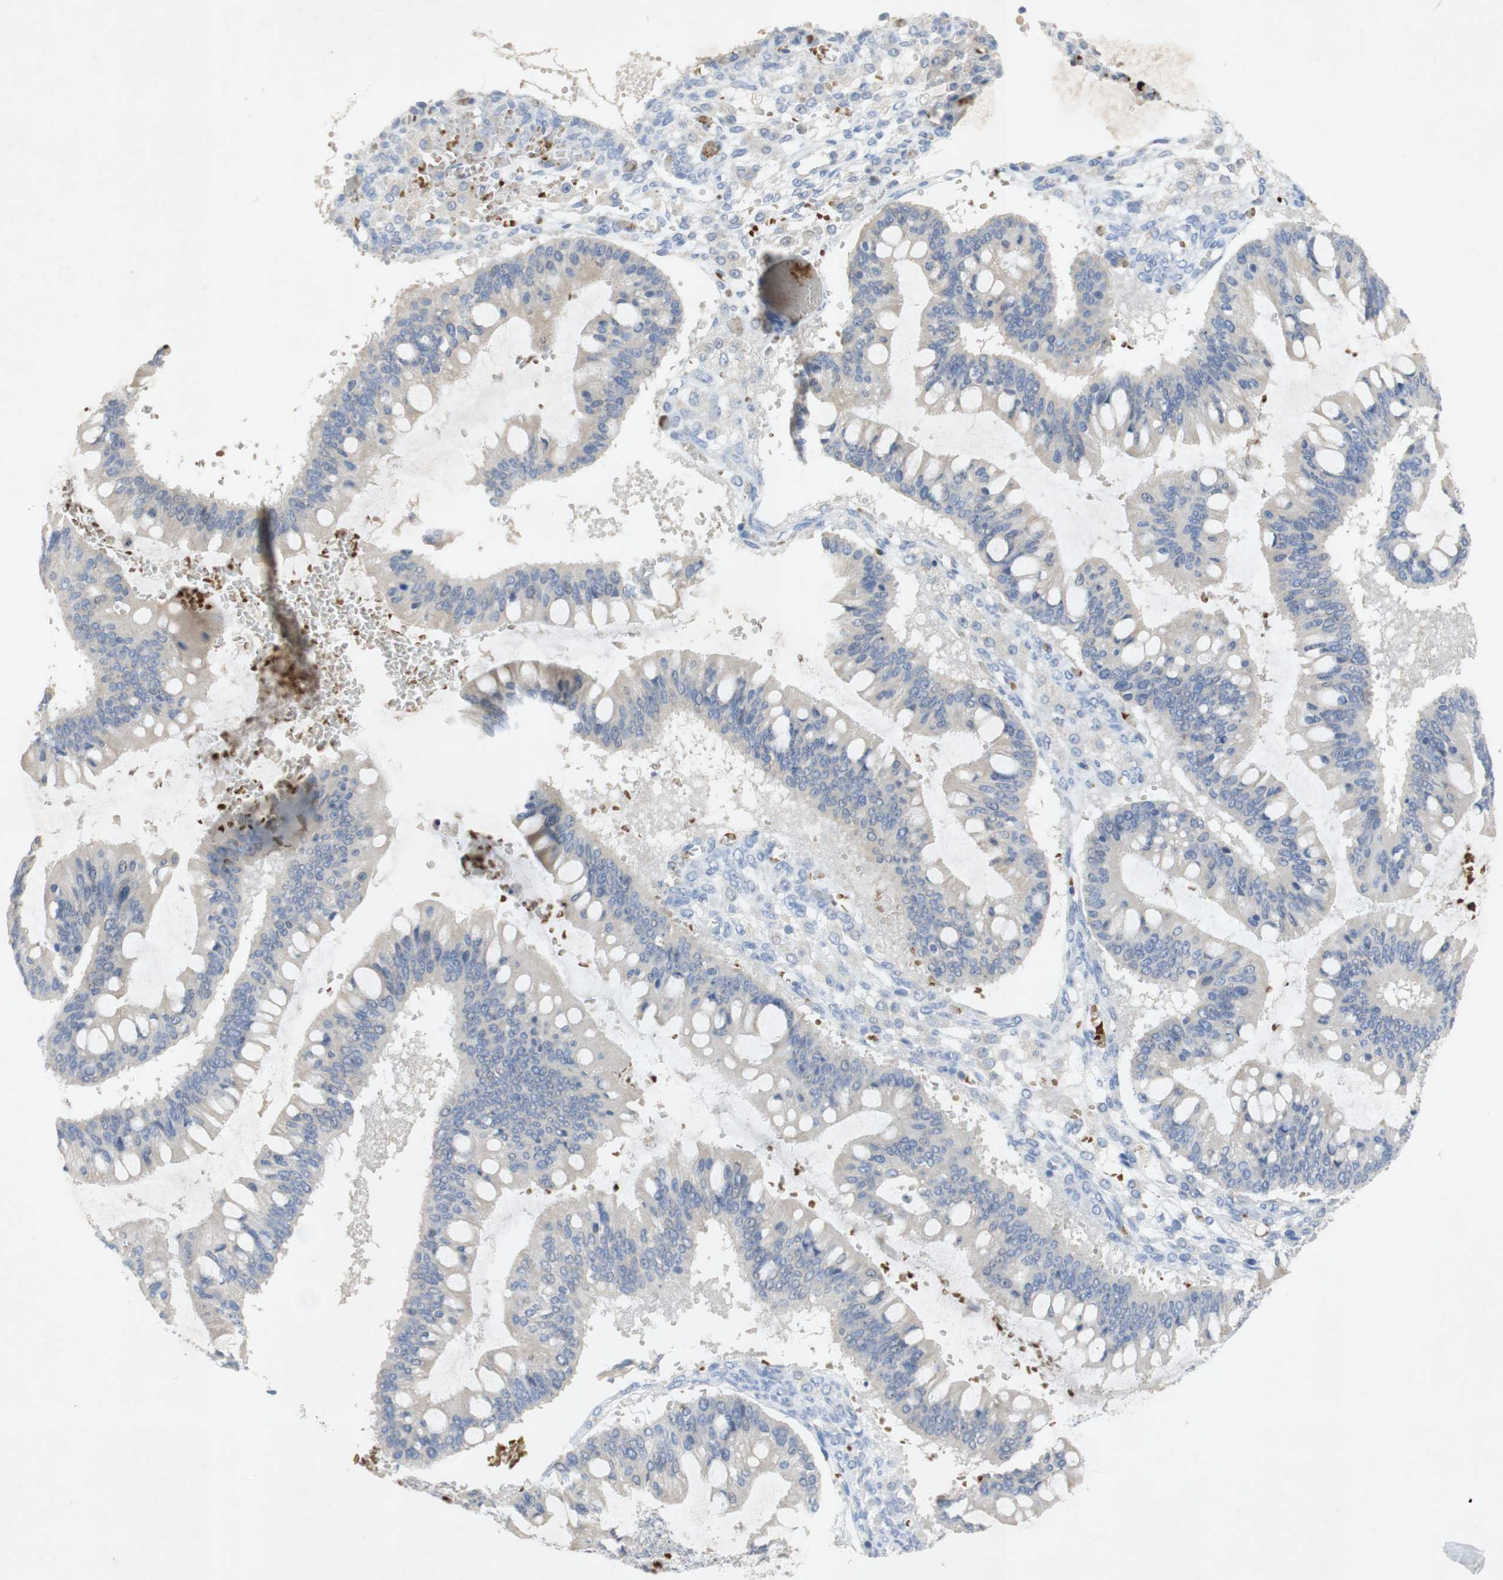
{"staining": {"intensity": "negative", "quantity": "none", "location": "none"}, "tissue": "ovarian cancer", "cell_type": "Tumor cells", "image_type": "cancer", "snomed": [{"axis": "morphology", "description": "Cystadenocarcinoma, mucinous, NOS"}, {"axis": "topography", "description": "Ovary"}], "caption": "Tumor cells show no significant protein staining in ovarian cancer.", "gene": "EPO", "patient": {"sex": "female", "age": 73}}